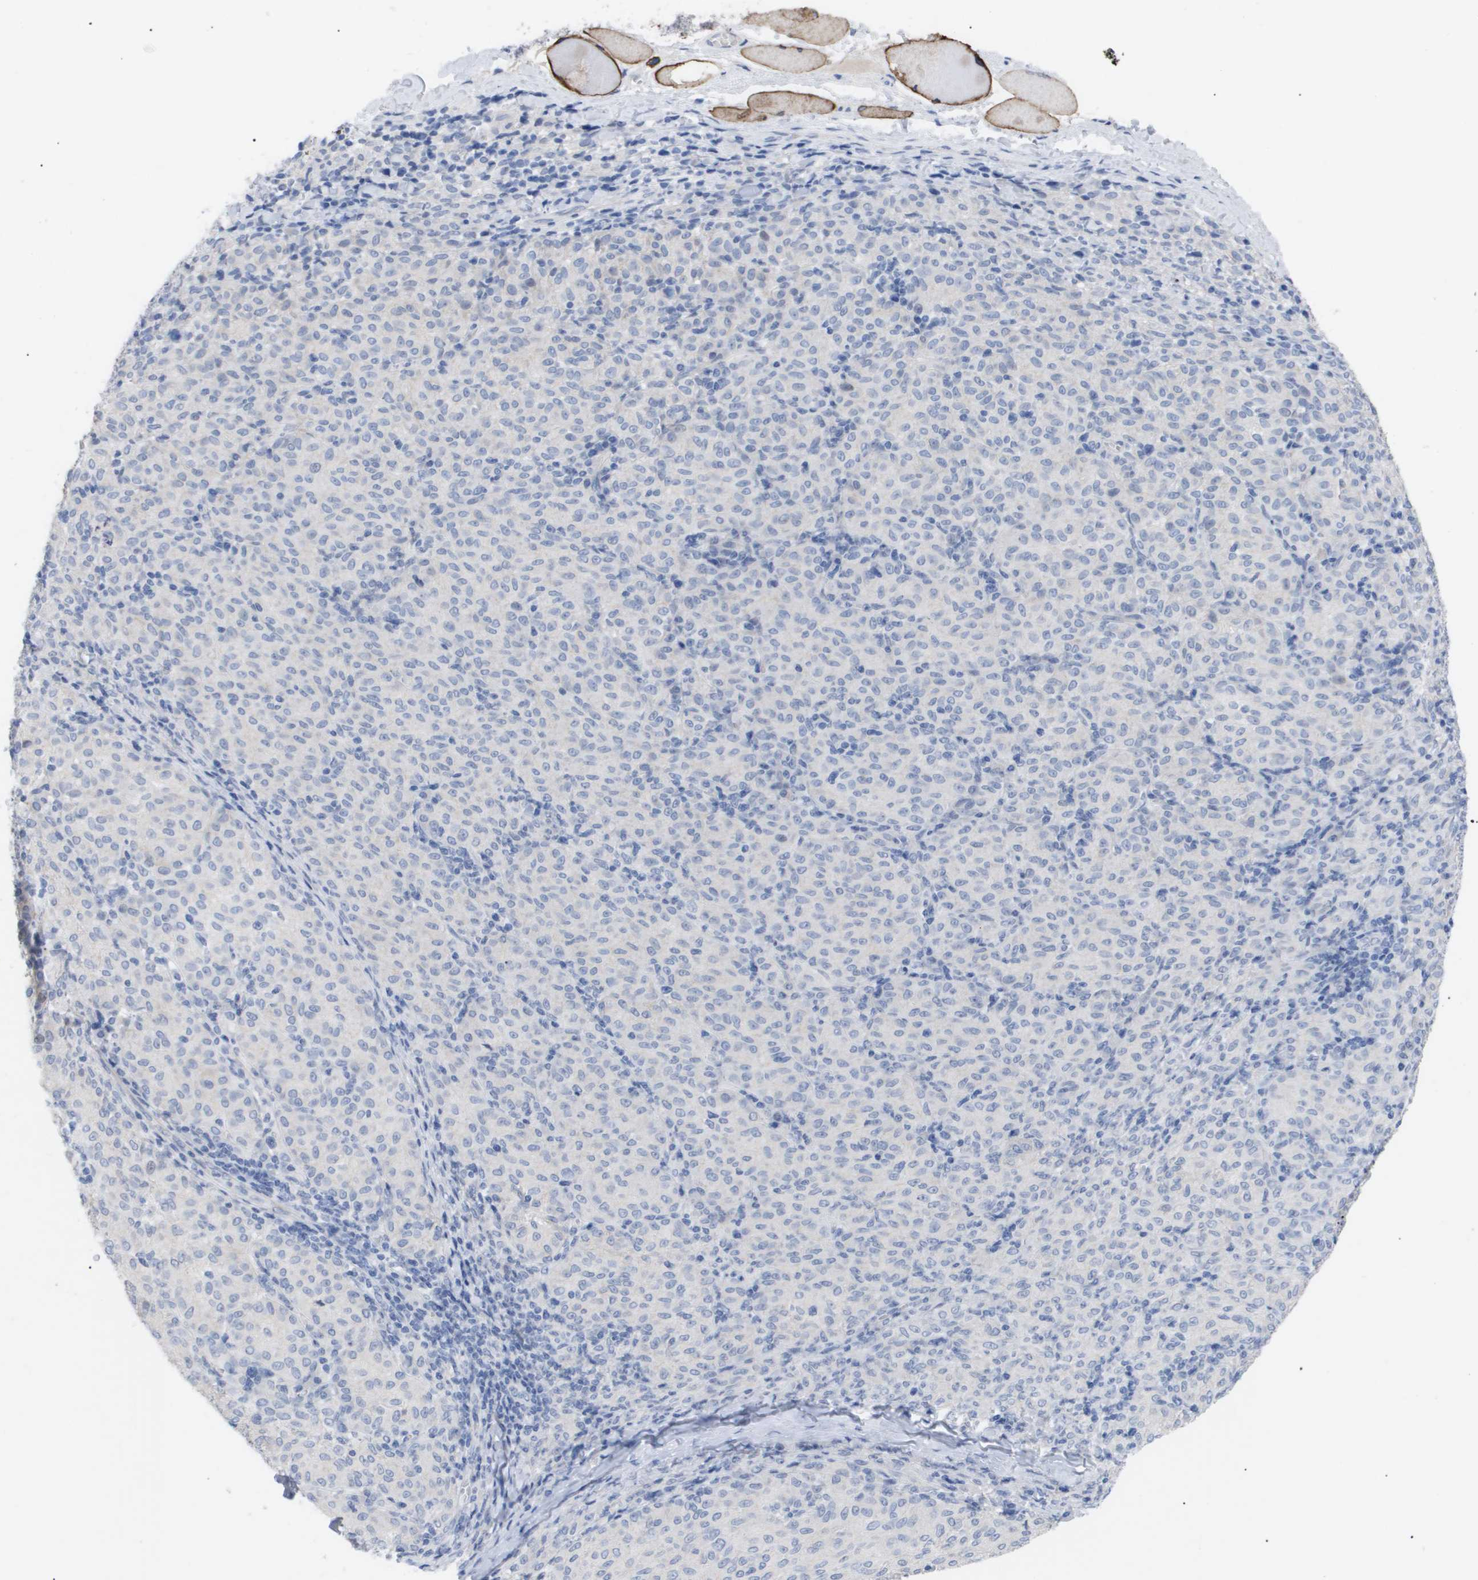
{"staining": {"intensity": "negative", "quantity": "none", "location": "none"}, "tissue": "melanoma", "cell_type": "Tumor cells", "image_type": "cancer", "snomed": [{"axis": "morphology", "description": "Malignant melanoma, NOS"}, {"axis": "topography", "description": "Skin"}], "caption": "There is no significant positivity in tumor cells of malignant melanoma. (IHC, brightfield microscopy, high magnification).", "gene": "CAV3", "patient": {"sex": "female", "age": 72}}